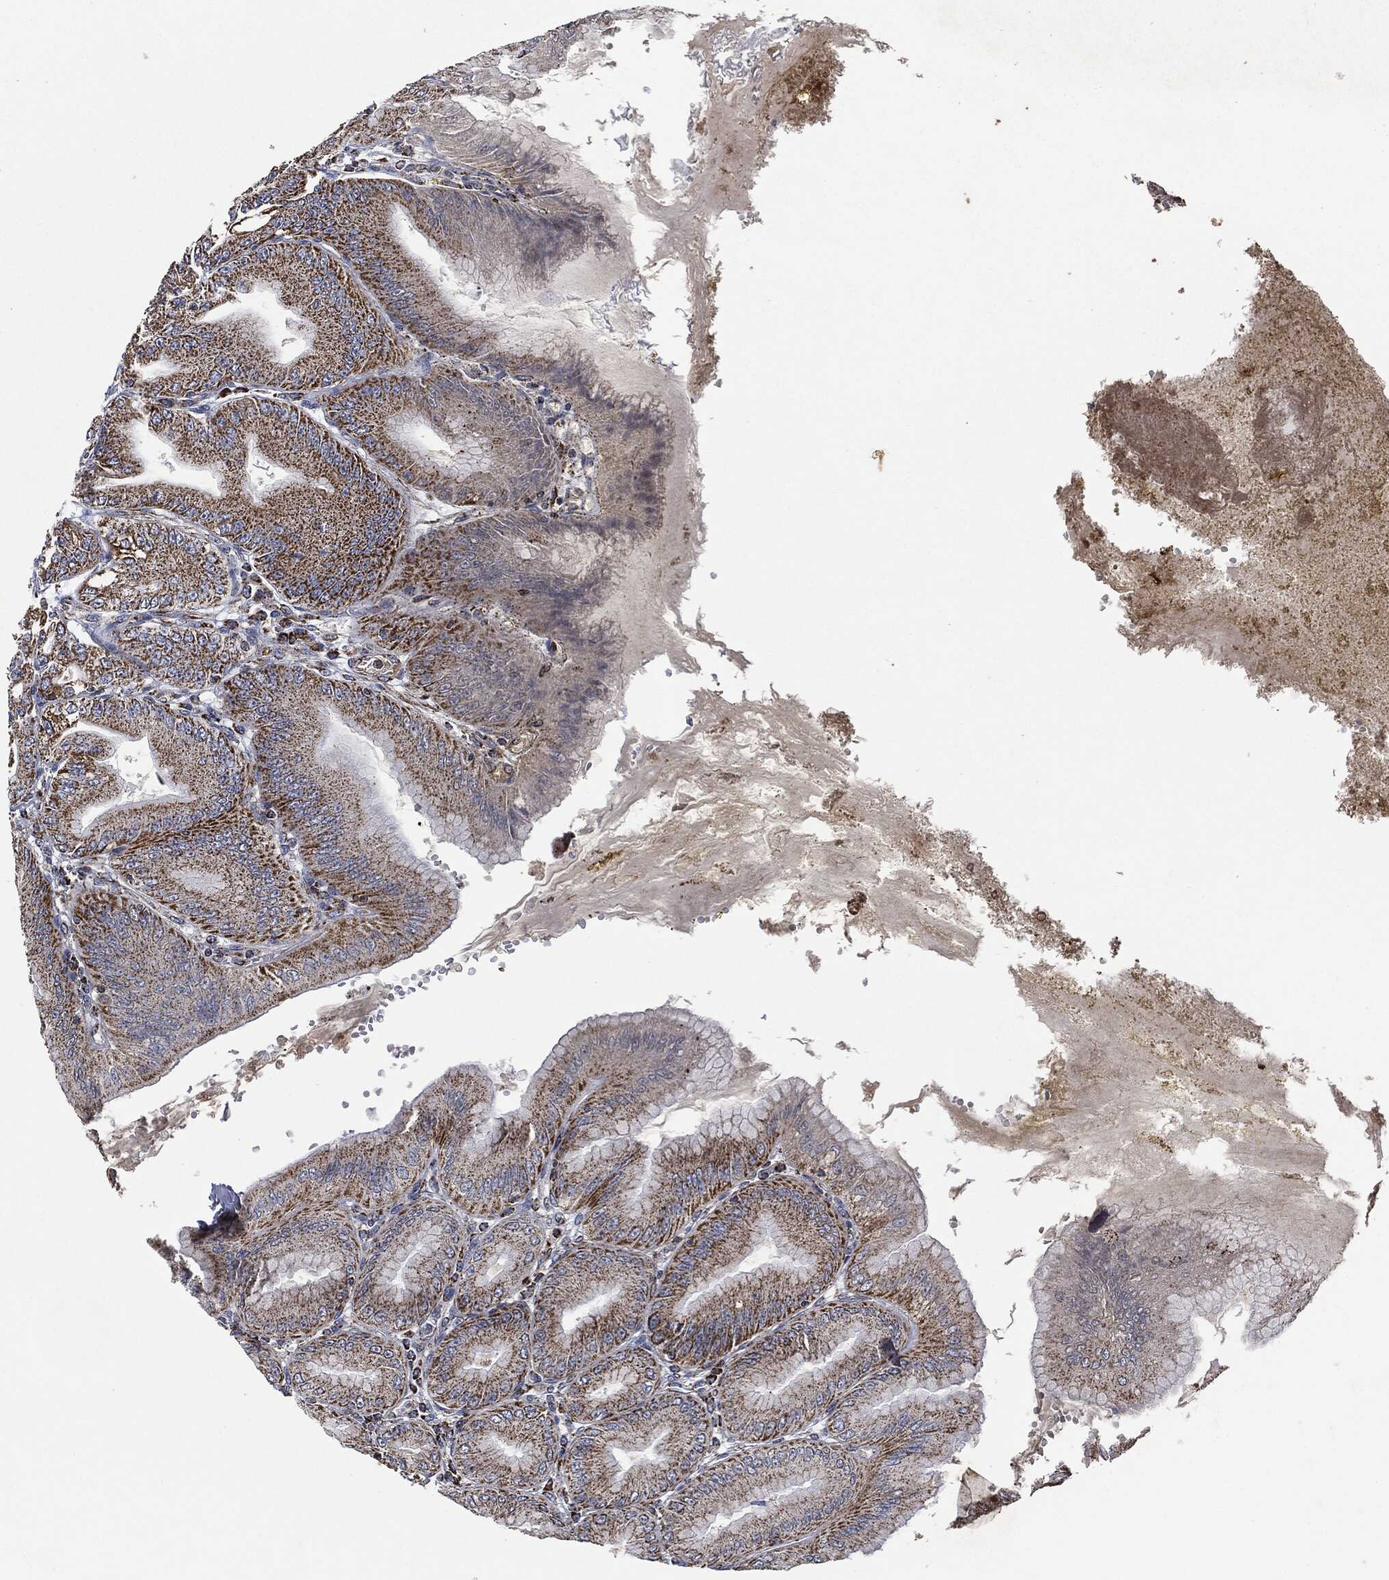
{"staining": {"intensity": "strong", "quantity": ">75%", "location": "cytoplasmic/membranous"}, "tissue": "stomach", "cell_type": "Glandular cells", "image_type": "normal", "snomed": [{"axis": "morphology", "description": "Normal tissue, NOS"}, {"axis": "topography", "description": "Stomach"}], "caption": "An image showing strong cytoplasmic/membranous staining in about >75% of glandular cells in unremarkable stomach, as visualized by brown immunohistochemical staining.", "gene": "RYK", "patient": {"sex": "male", "age": 71}}